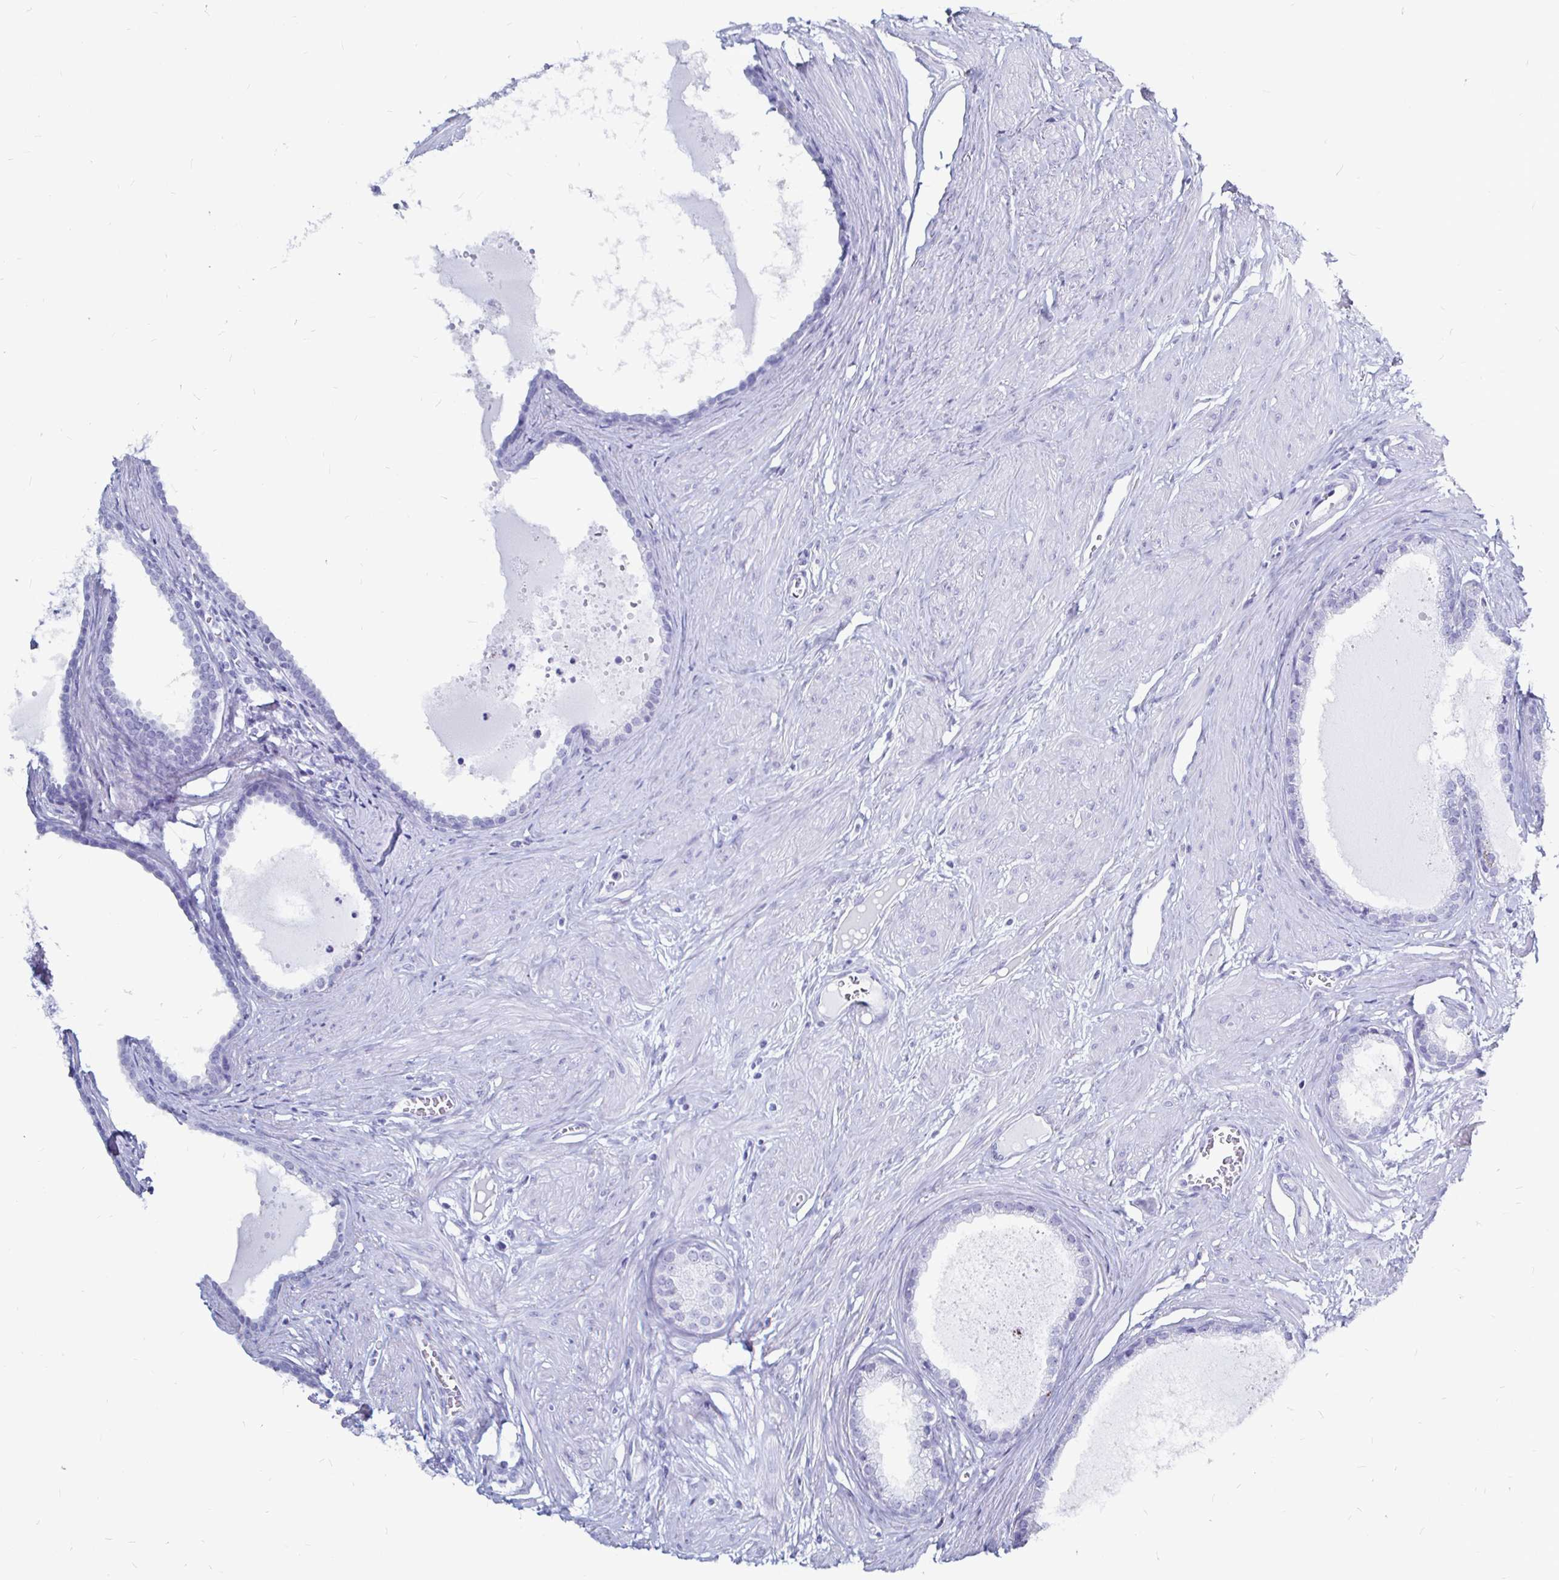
{"staining": {"intensity": "negative", "quantity": "none", "location": "none"}, "tissue": "prostate", "cell_type": "Glandular cells", "image_type": "normal", "snomed": [{"axis": "morphology", "description": "Normal tissue, NOS"}, {"axis": "topography", "description": "Prostate"}, {"axis": "topography", "description": "Peripheral nerve tissue"}], "caption": "Glandular cells show no significant protein positivity in benign prostate.", "gene": "LUZP4", "patient": {"sex": "male", "age": 55}}